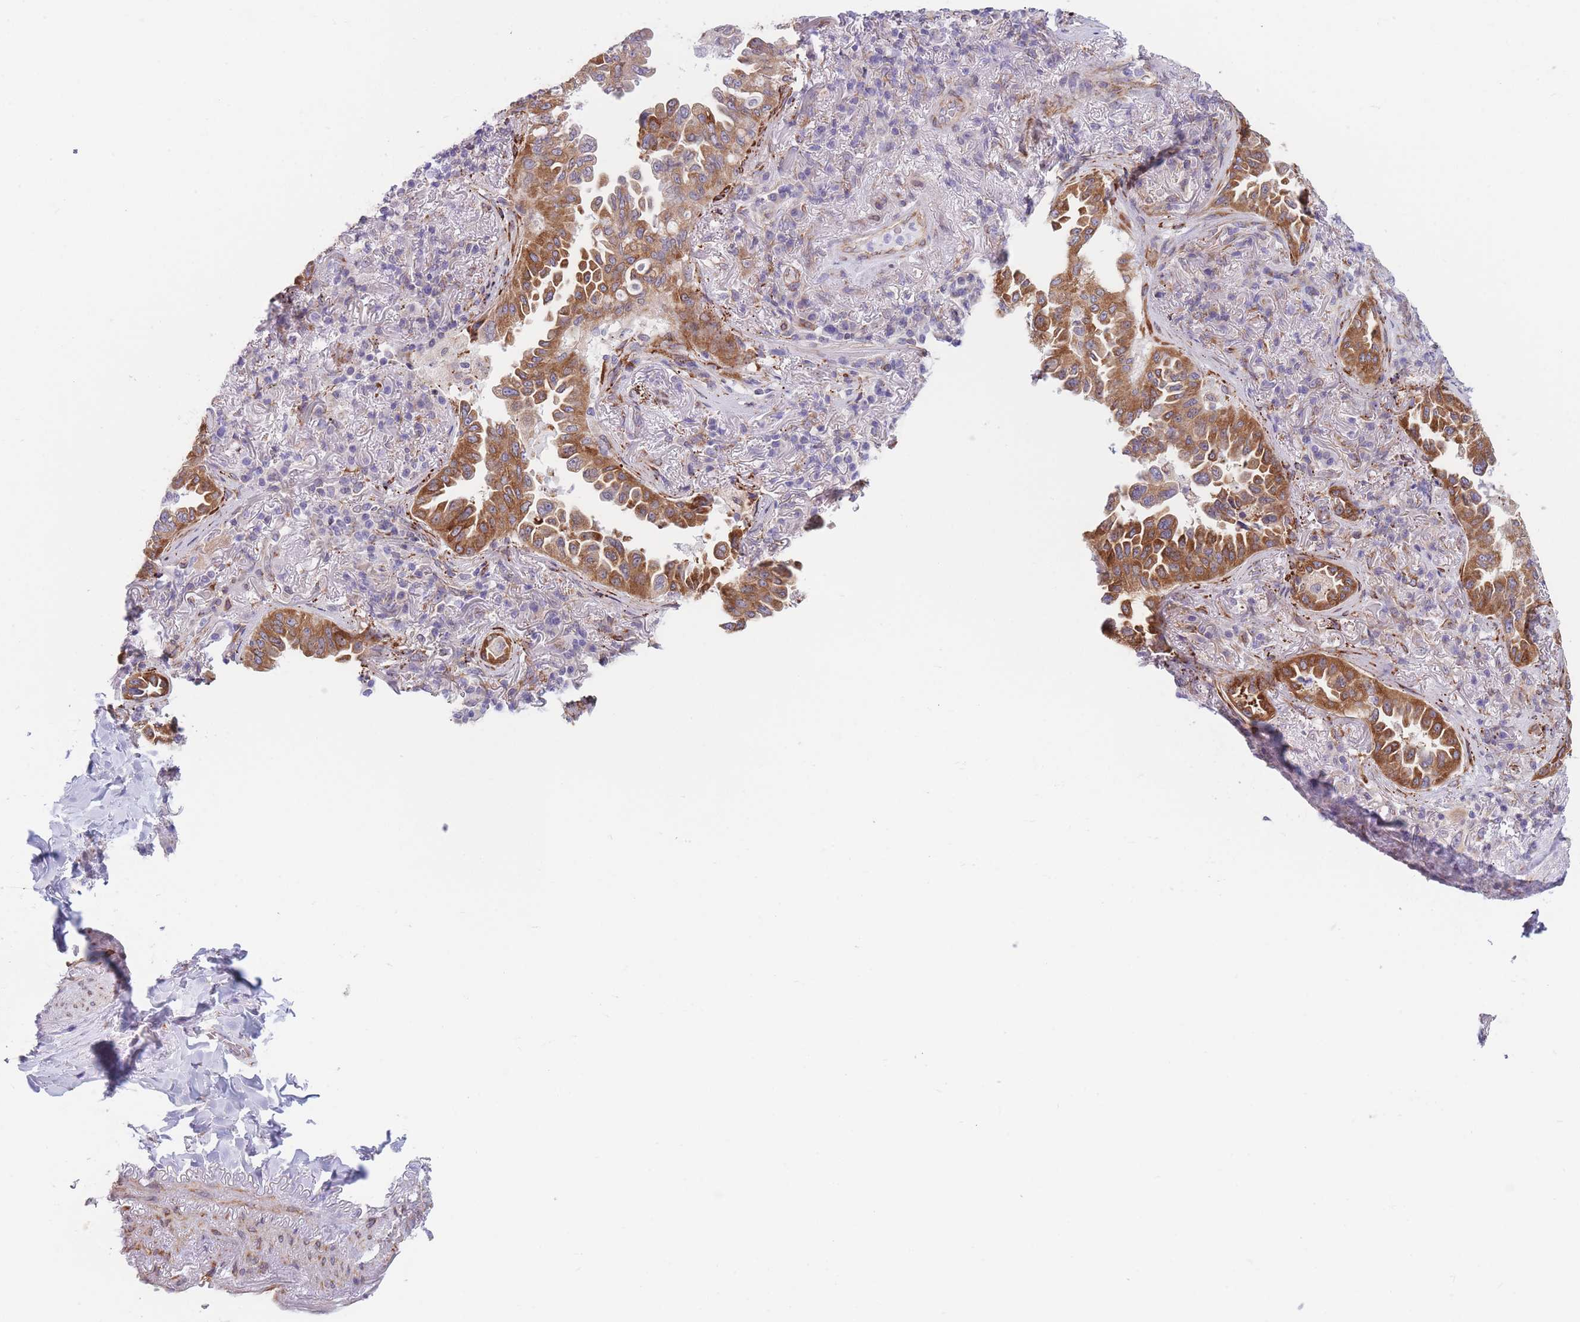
{"staining": {"intensity": "strong", "quantity": ">75%", "location": "cytoplasmic/membranous"}, "tissue": "lung cancer", "cell_type": "Tumor cells", "image_type": "cancer", "snomed": [{"axis": "morphology", "description": "Adenocarcinoma, NOS"}, {"axis": "topography", "description": "Lung"}], "caption": "An image of human lung adenocarcinoma stained for a protein exhibits strong cytoplasmic/membranous brown staining in tumor cells. (Stains: DAB in brown, nuclei in blue, Microscopy: brightfield microscopy at high magnification).", "gene": "AK9", "patient": {"sex": "female", "age": 69}}